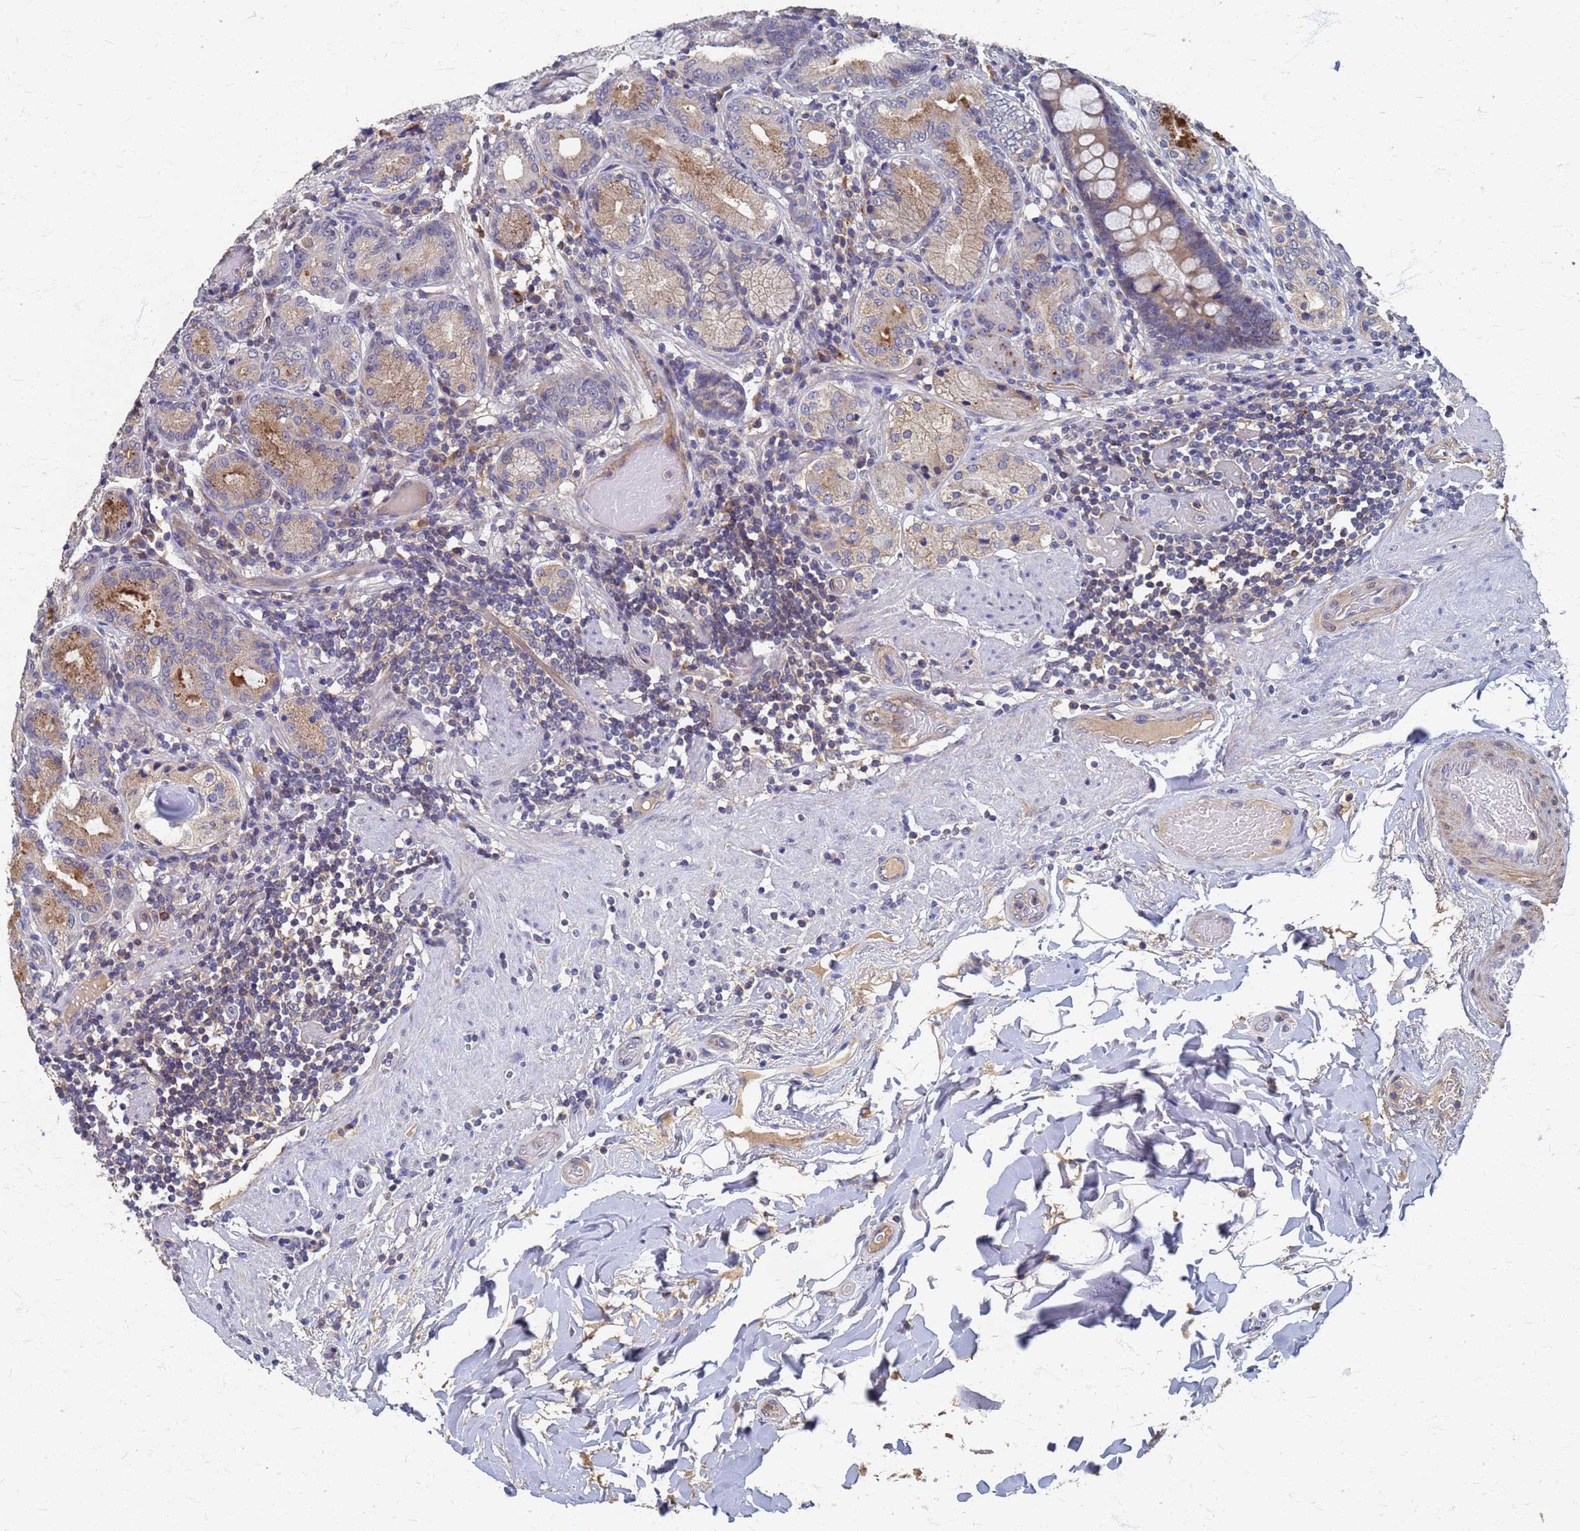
{"staining": {"intensity": "moderate", "quantity": ">75%", "location": "cytoplasmic/membranous"}, "tissue": "stomach", "cell_type": "Glandular cells", "image_type": "normal", "snomed": [{"axis": "morphology", "description": "Normal tissue, NOS"}, {"axis": "topography", "description": "Stomach, upper"}, {"axis": "topography", "description": "Stomach, lower"}], "caption": "Immunohistochemical staining of benign stomach shows >75% levels of moderate cytoplasmic/membranous protein expression in about >75% of glandular cells. The staining is performed using DAB brown chromogen to label protein expression. The nuclei are counter-stained blue using hematoxylin.", "gene": "KRCC1", "patient": {"sex": "female", "age": 76}}